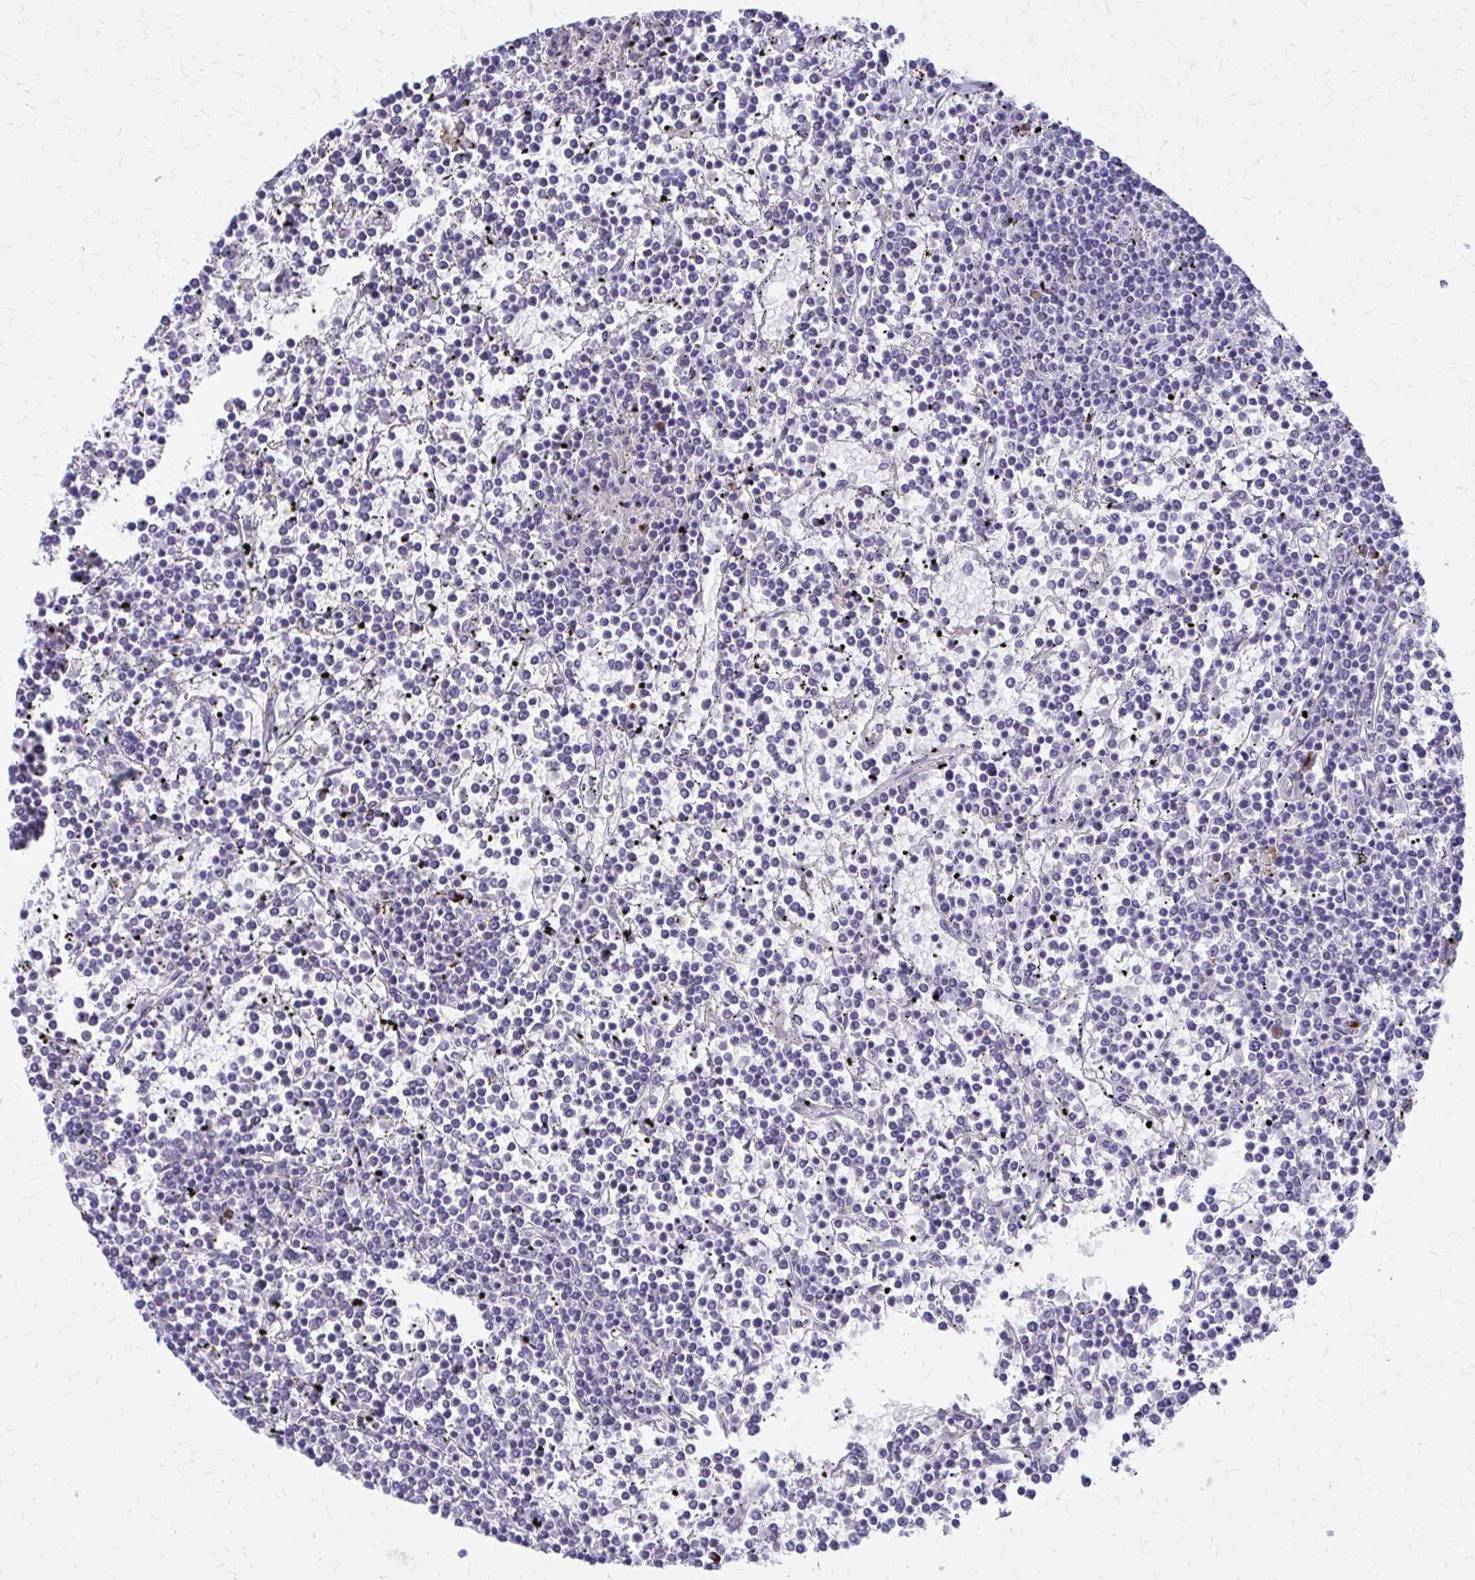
{"staining": {"intensity": "negative", "quantity": "none", "location": "none"}, "tissue": "lymphoma", "cell_type": "Tumor cells", "image_type": "cancer", "snomed": [{"axis": "morphology", "description": "Malignant lymphoma, non-Hodgkin's type, Low grade"}, {"axis": "topography", "description": "Spleen"}], "caption": "This is an immunohistochemistry image of lymphoma. There is no expression in tumor cells.", "gene": "GLYATL2", "patient": {"sex": "female", "age": 19}}